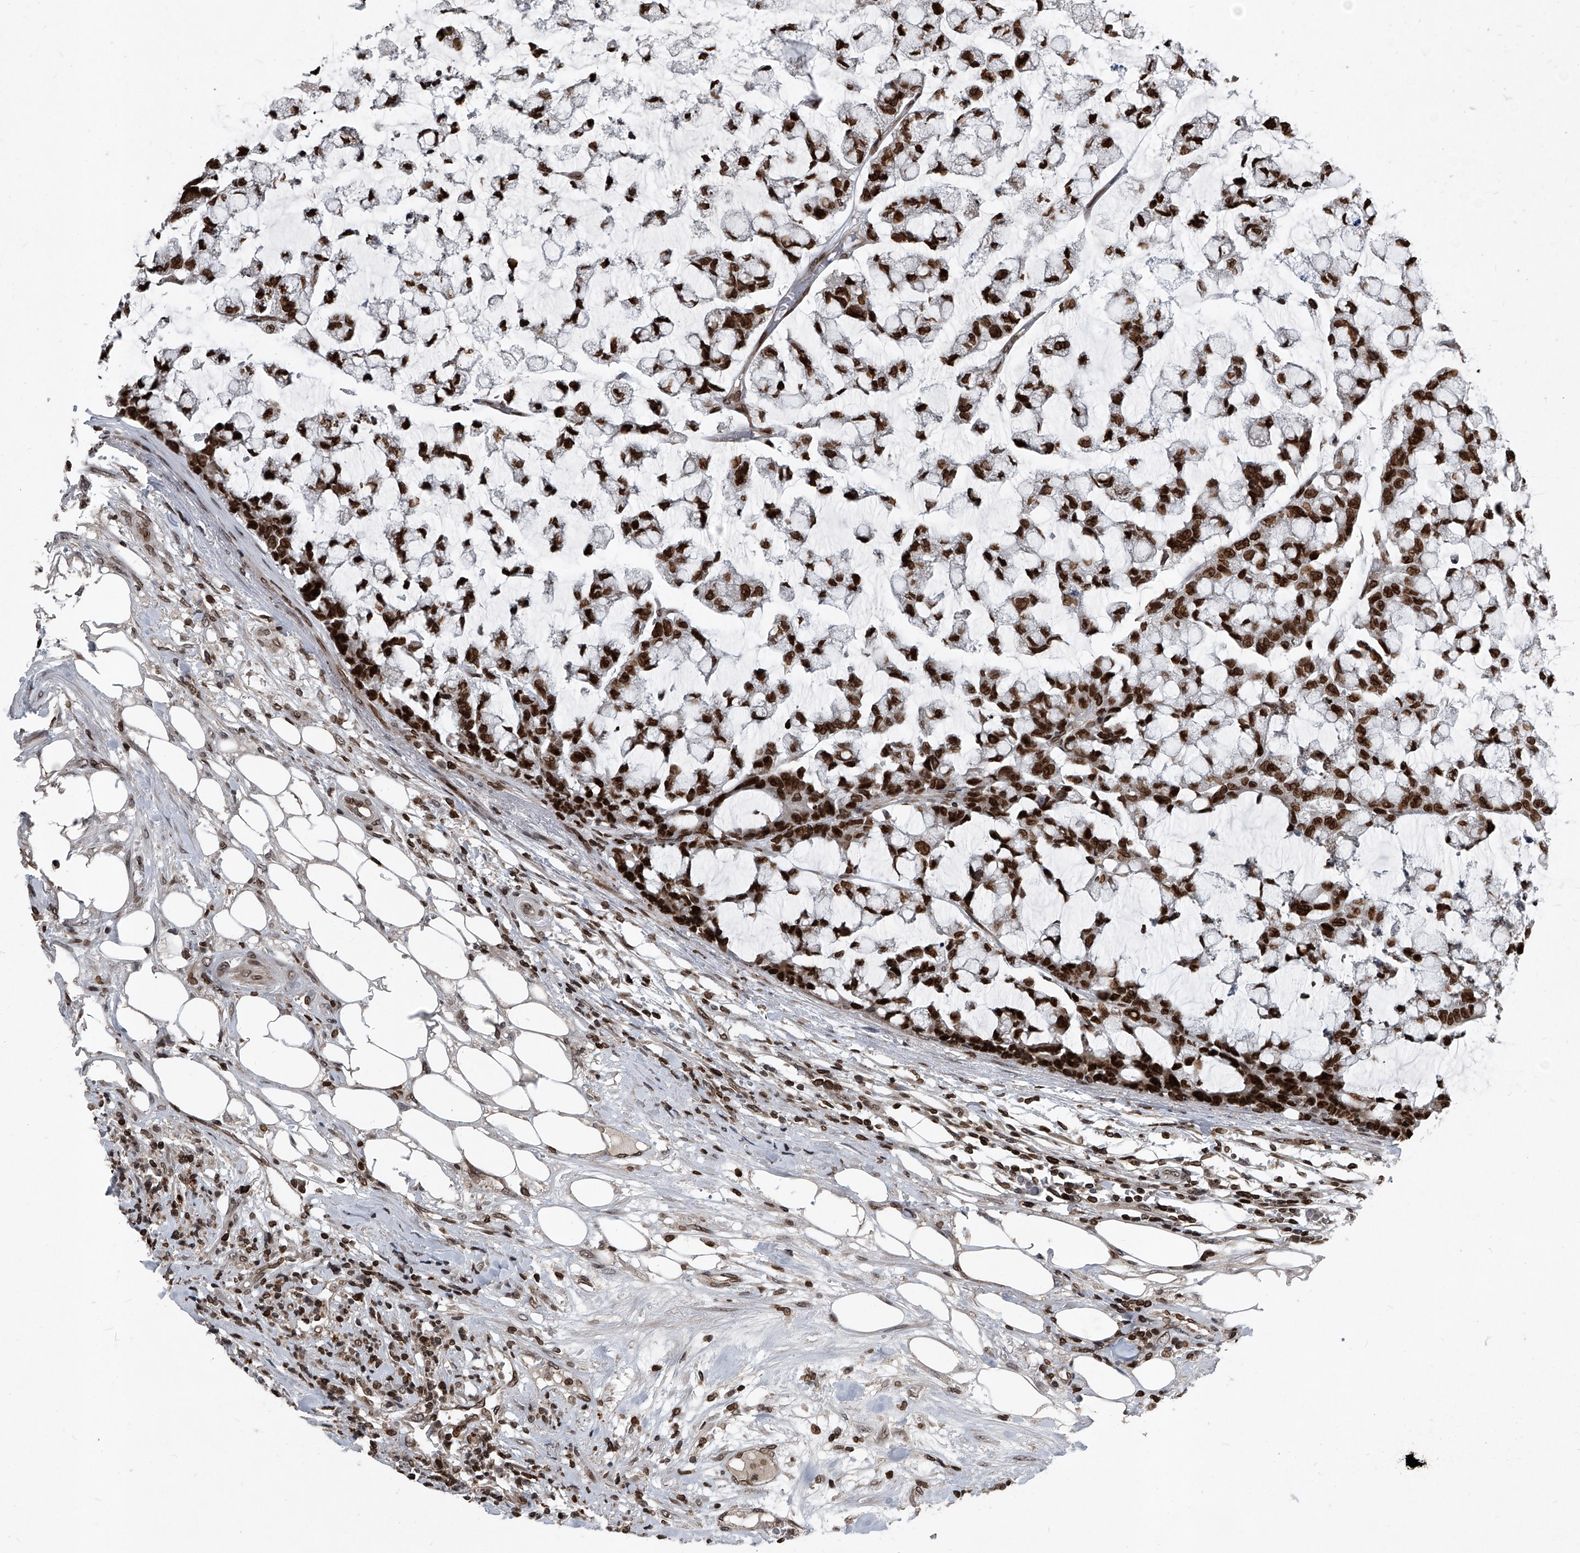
{"staining": {"intensity": "strong", "quantity": ">75%", "location": "nuclear"}, "tissue": "colorectal cancer", "cell_type": "Tumor cells", "image_type": "cancer", "snomed": [{"axis": "morphology", "description": "Adenocarcinoma, NOS"}, {"axis": "topography", "description": "Colon"}], "caption": "Protein staining of adenocarcinoma (colorectal) tissue reveals strong nuclear expression in about >75% of tumor cells. (IHC, brightfield microscopy, high magnification).", "gene": "PHF20", "patient": {"sex": "female", "age": 84}}